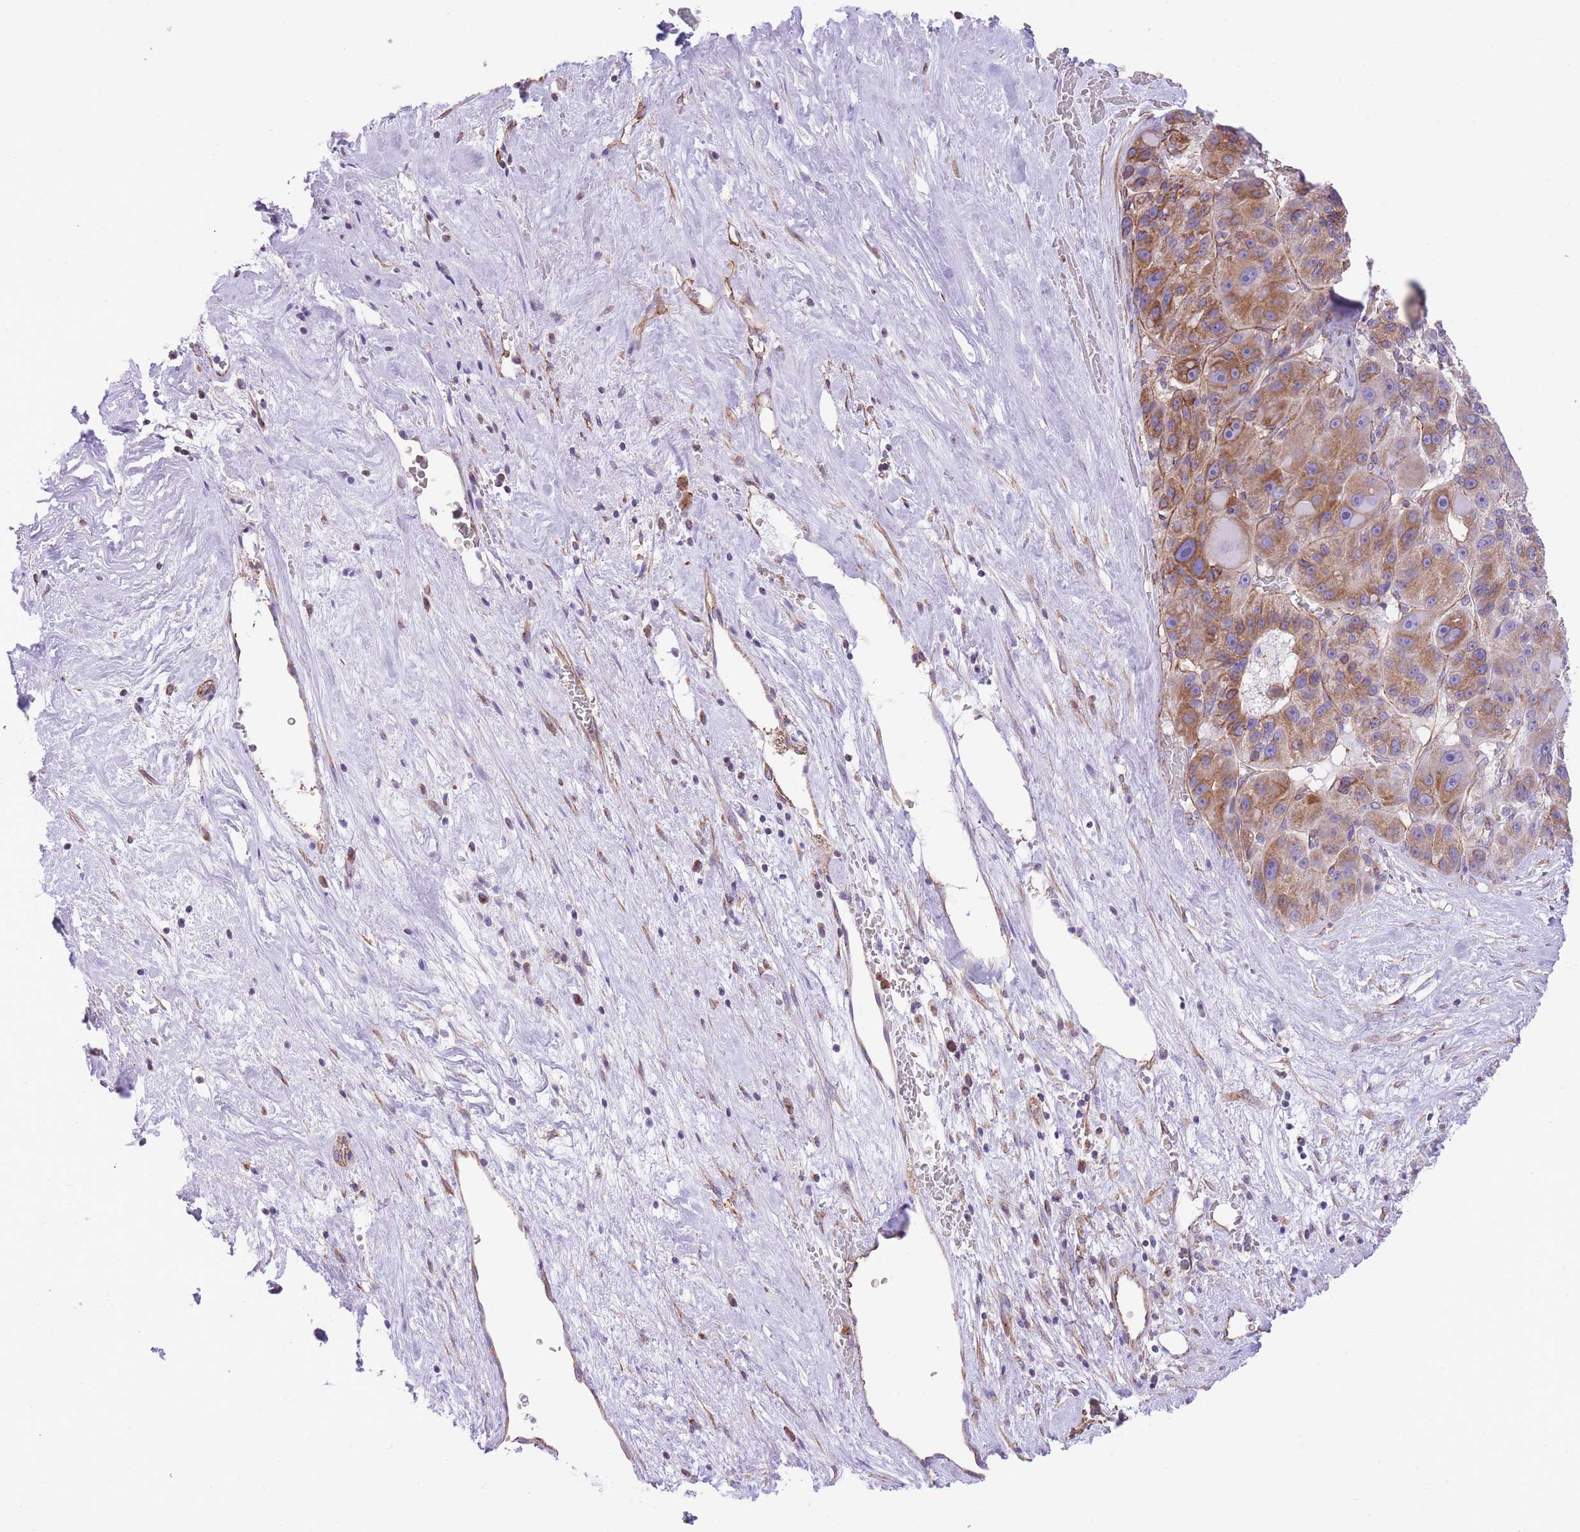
{"staining": {"intensity": "moderate", "quantity": ">75%", "location": "cytoplasmic/membranous"}, "tissue": "liver cancer", "cell_type": "Tumor cells", "image_type": "cancer", "snomed": [{"axis": "morphology", "description": "Carcinoma, Hepatocellular, NOS"}, {"axis": "topography", "description": "Liver"}], "caption": "Liver cancer (hepatocellular carcinoma) stained for a protein displays moderate cytoplasmic/membranous positivity in tumor cells. The protein of interest is shown in brown color, while the nuclei are stained blue.", "gene": "RHOU", "patient": {"sex": "male", "age": 76}}